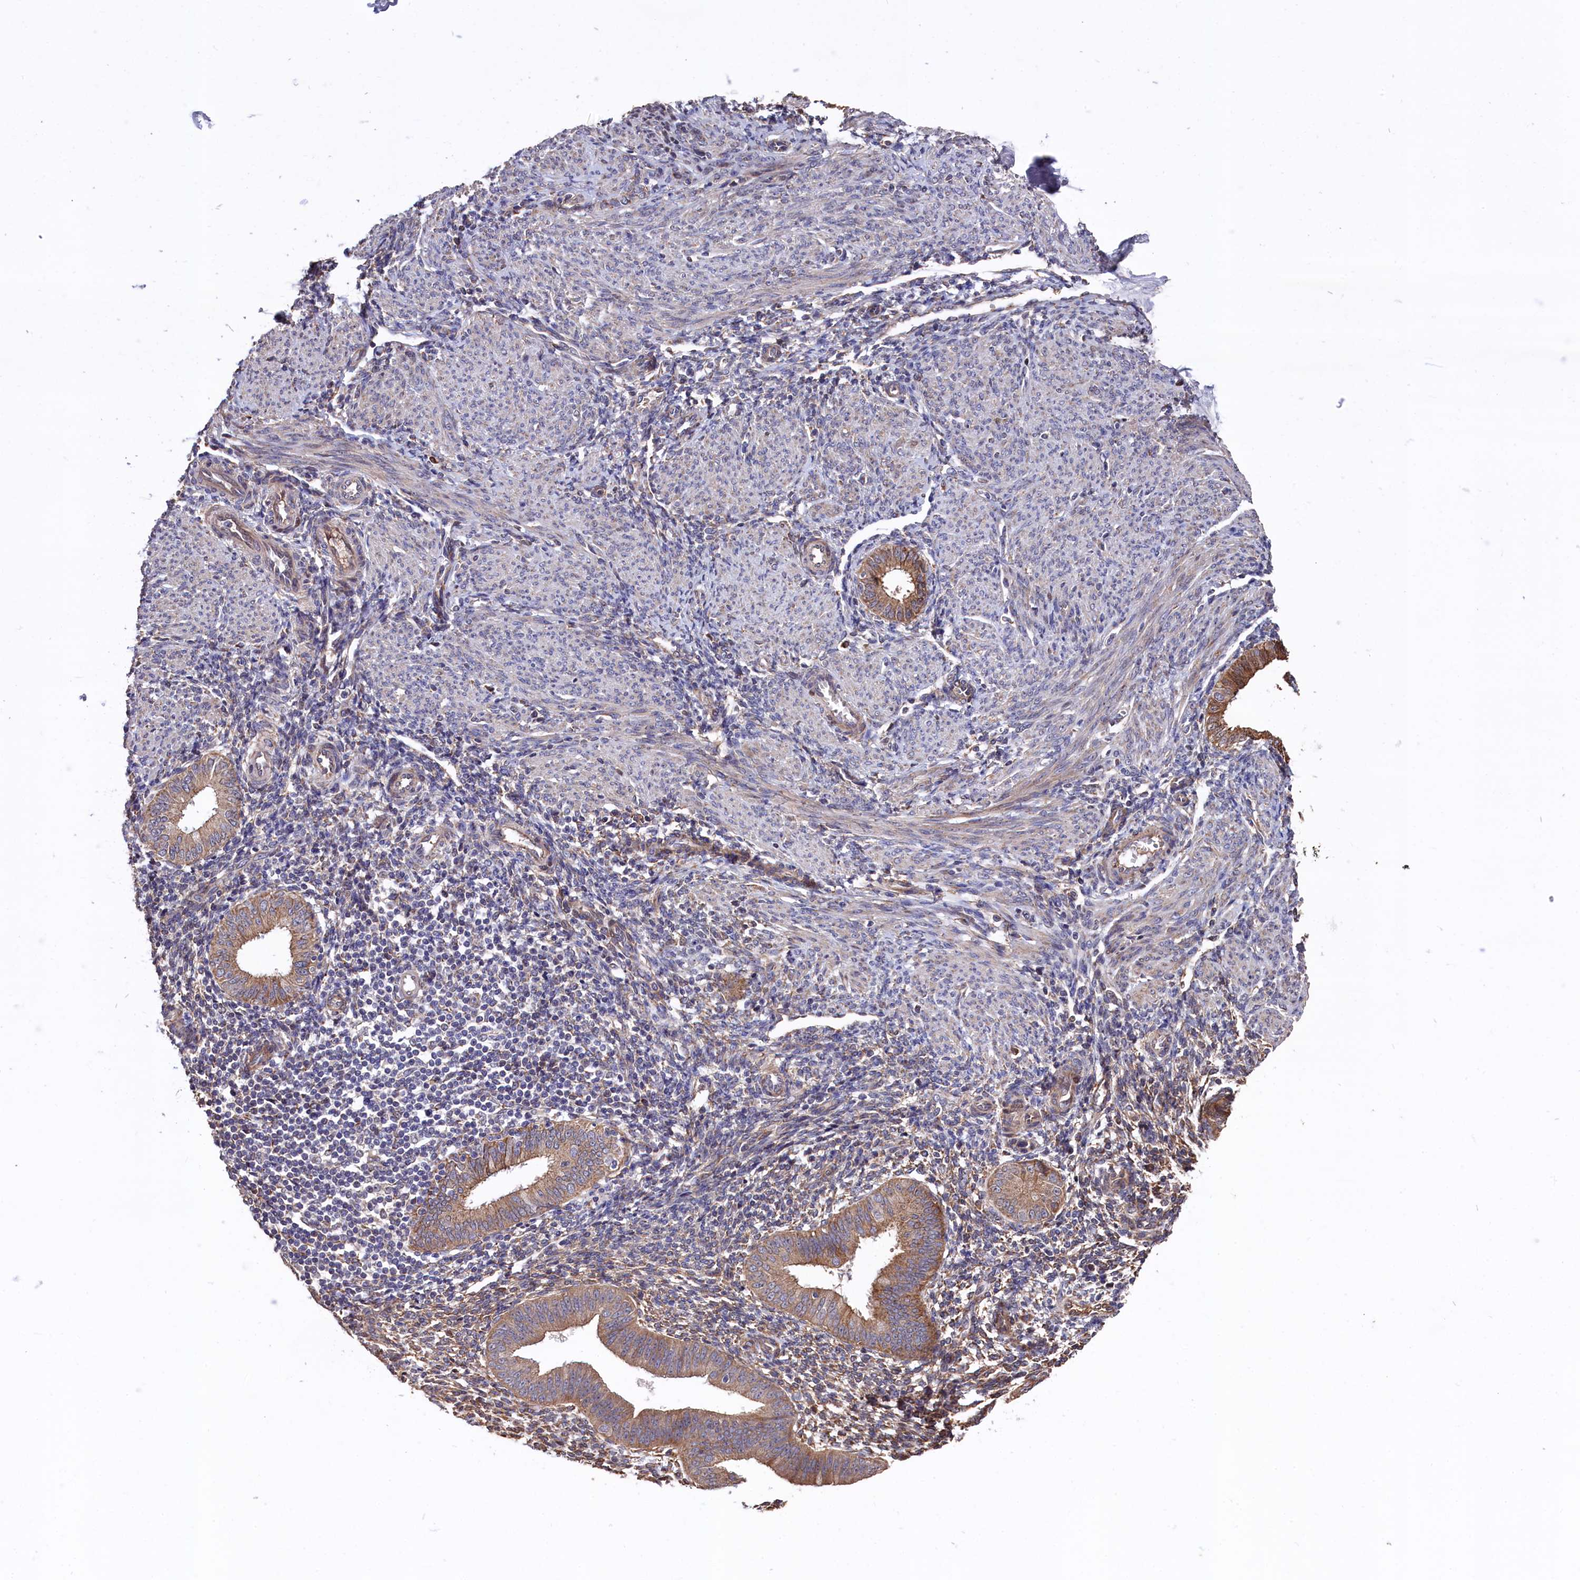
{"staining": {"intensity": "moderate", "quantity": "25%-75%", "location": "cytoplasmic/membranous"}, "tissue": "endometrium", "cell_type": "Cells in endometrial stroma", "image_type": "normal", "snomed": [{"axis": "morphology", "description": "Normal tissue, NOS"}, {"axis": "topography", "description": "Uterus"}, {"axis": "topography", "description": "Endometrium"}], "caption": "Immunohistochemistry (IHC) photomicrograph of normal endometrium stained for a protein (brown), which demonstrates medium levels of moderate cytoplasmic/membranous staining in approximately 25%-75% of cells in endometrial stroma.", "gene": "SLC12A4", "patient": {"sex": "female", "age": 48}}